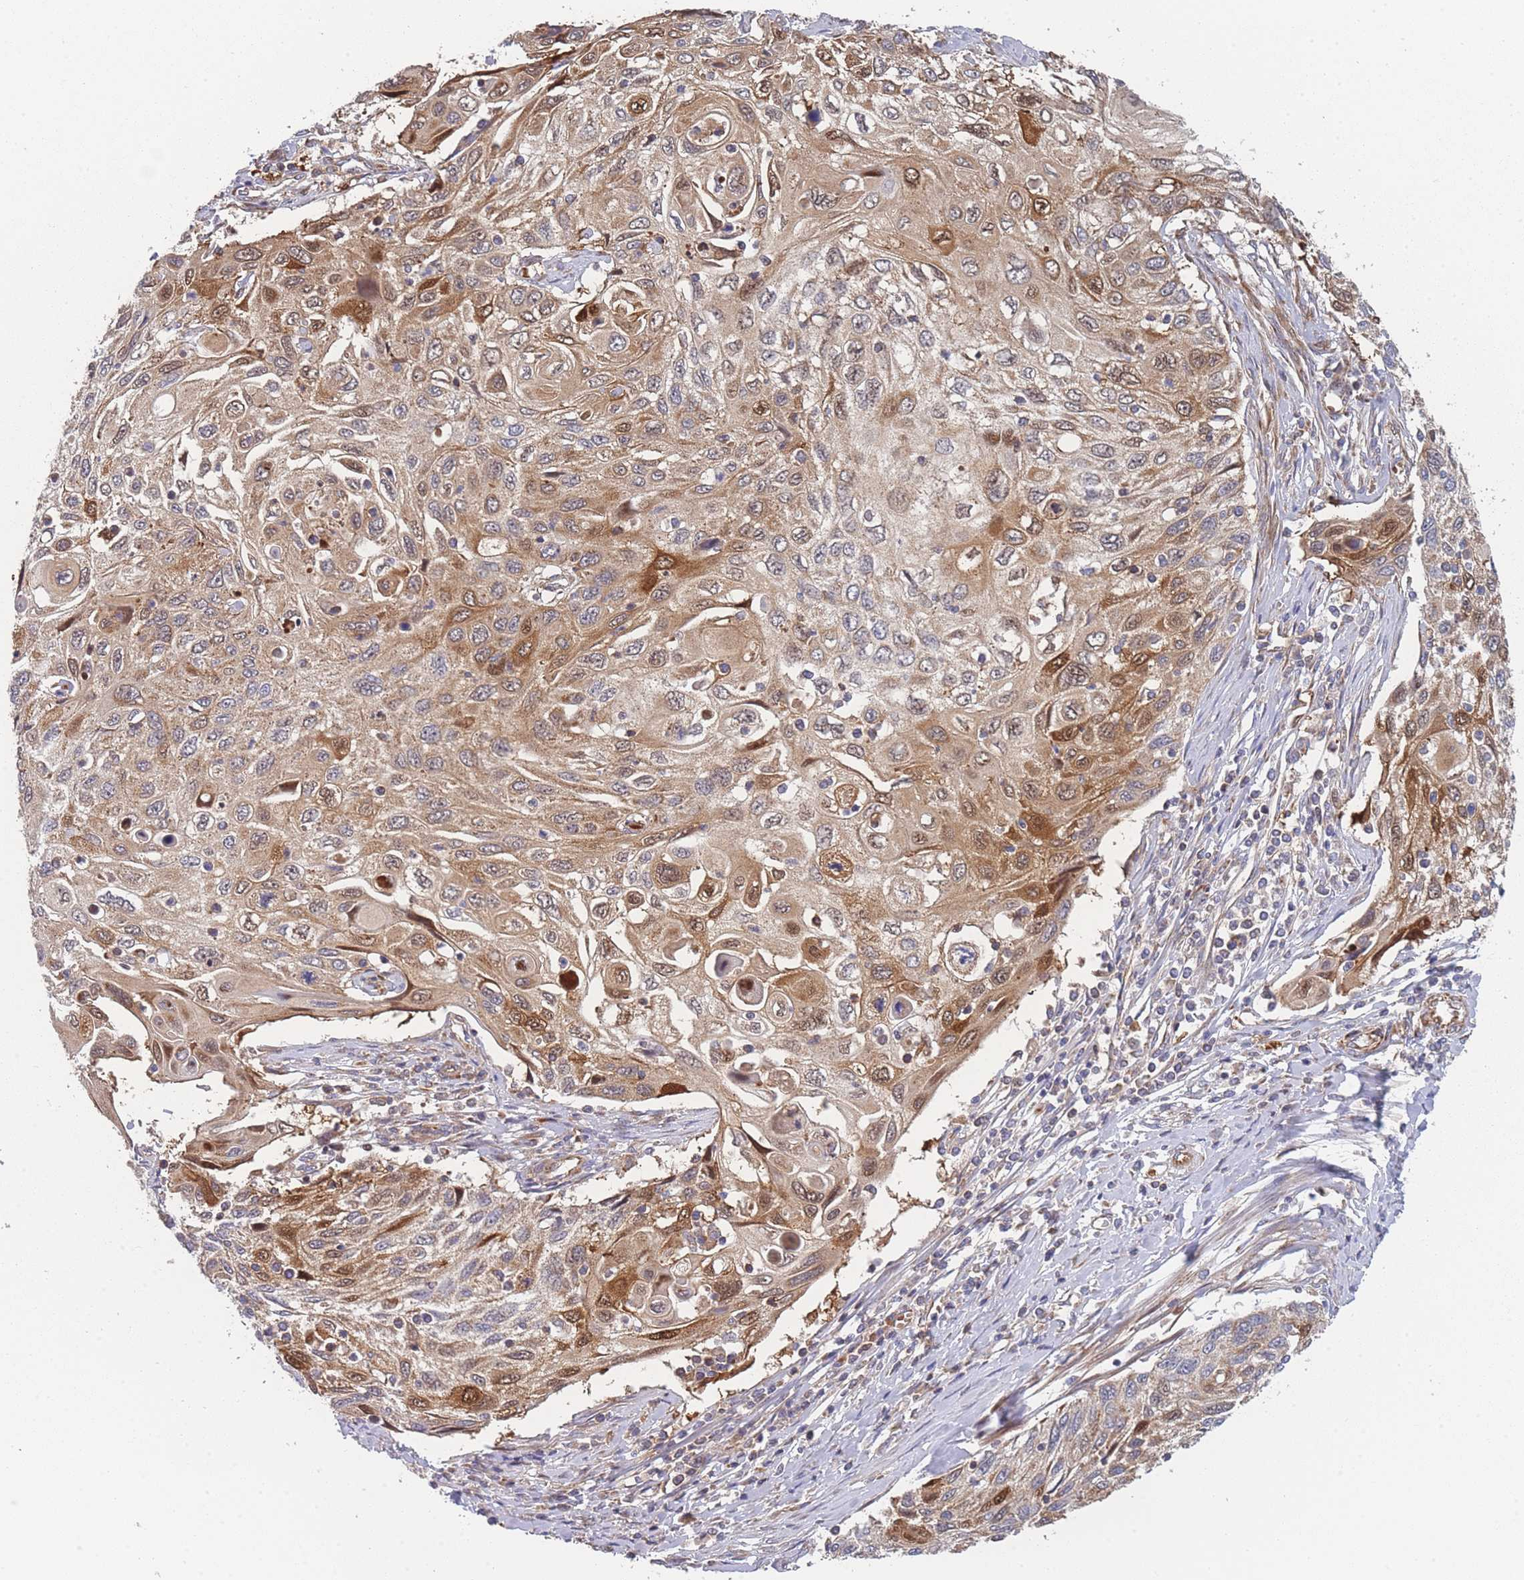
{"staining": {"intensity": "moderate", "quantity": ">75%", "location": "cytoplasmic/membranous,nuclear"}, "tissue": "cervical cancer", "cell_type": "Tumor cells", "image_type": "cancer", "snomed": [{"axis": "morphology", "description": "Squamous cell carcinoma, NOS"}, {"axis": "topography", "description": "Cervix"}], "caption": "DAB immunohistochemical staining of human squamous cell carcinoma (cervical) displays moderate cytoplasmic/membranous and nuclear protein expression in approximately >75% of tumor cells.", "gene": "MTRES1", "patient": {"sex": "female", "age": 70}}